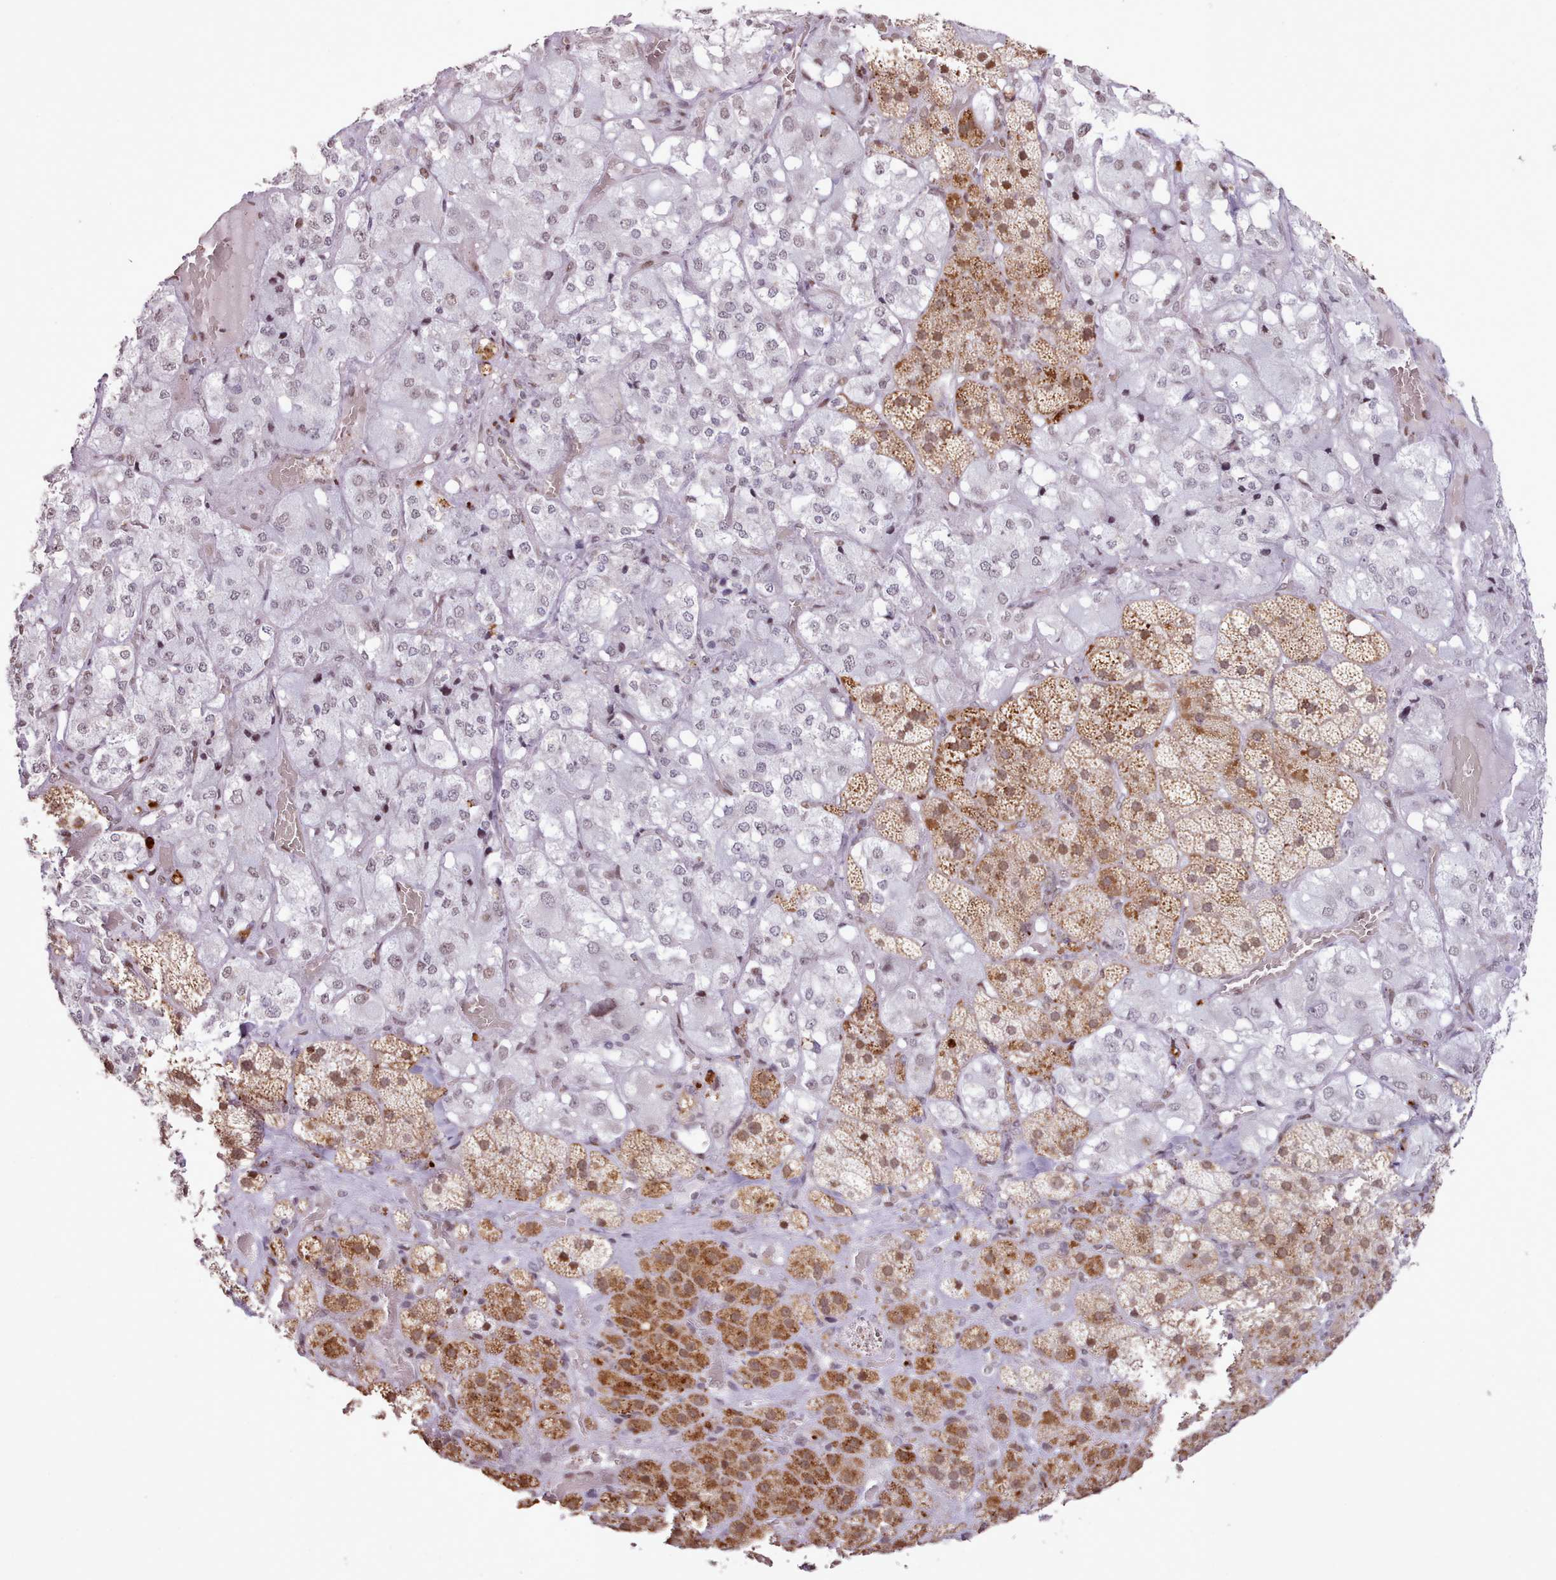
{"staining": {"intensity": "strong", "quantity": "25%-75%", "location": "cytoplasmic/membranous,nuclear"}, "tissue": "adrenal gland", "cell_type": "Glandular cells", "image_type": "normal", "snomed": [{"axis": "morphology", "description": "Normal tissue, NOS"}, {"axis": "topography", "description": "Adrenal gland"}], "caption": "Approximately 25%-75% of glandular cells in benign adrenal gland reveal strong cytoplasmic/membranous,nuclear protein positivity as visualized by brown immunohistochemical staining.", "gene": "TAF15", "patient": {"sex": "male", "age": 57}}